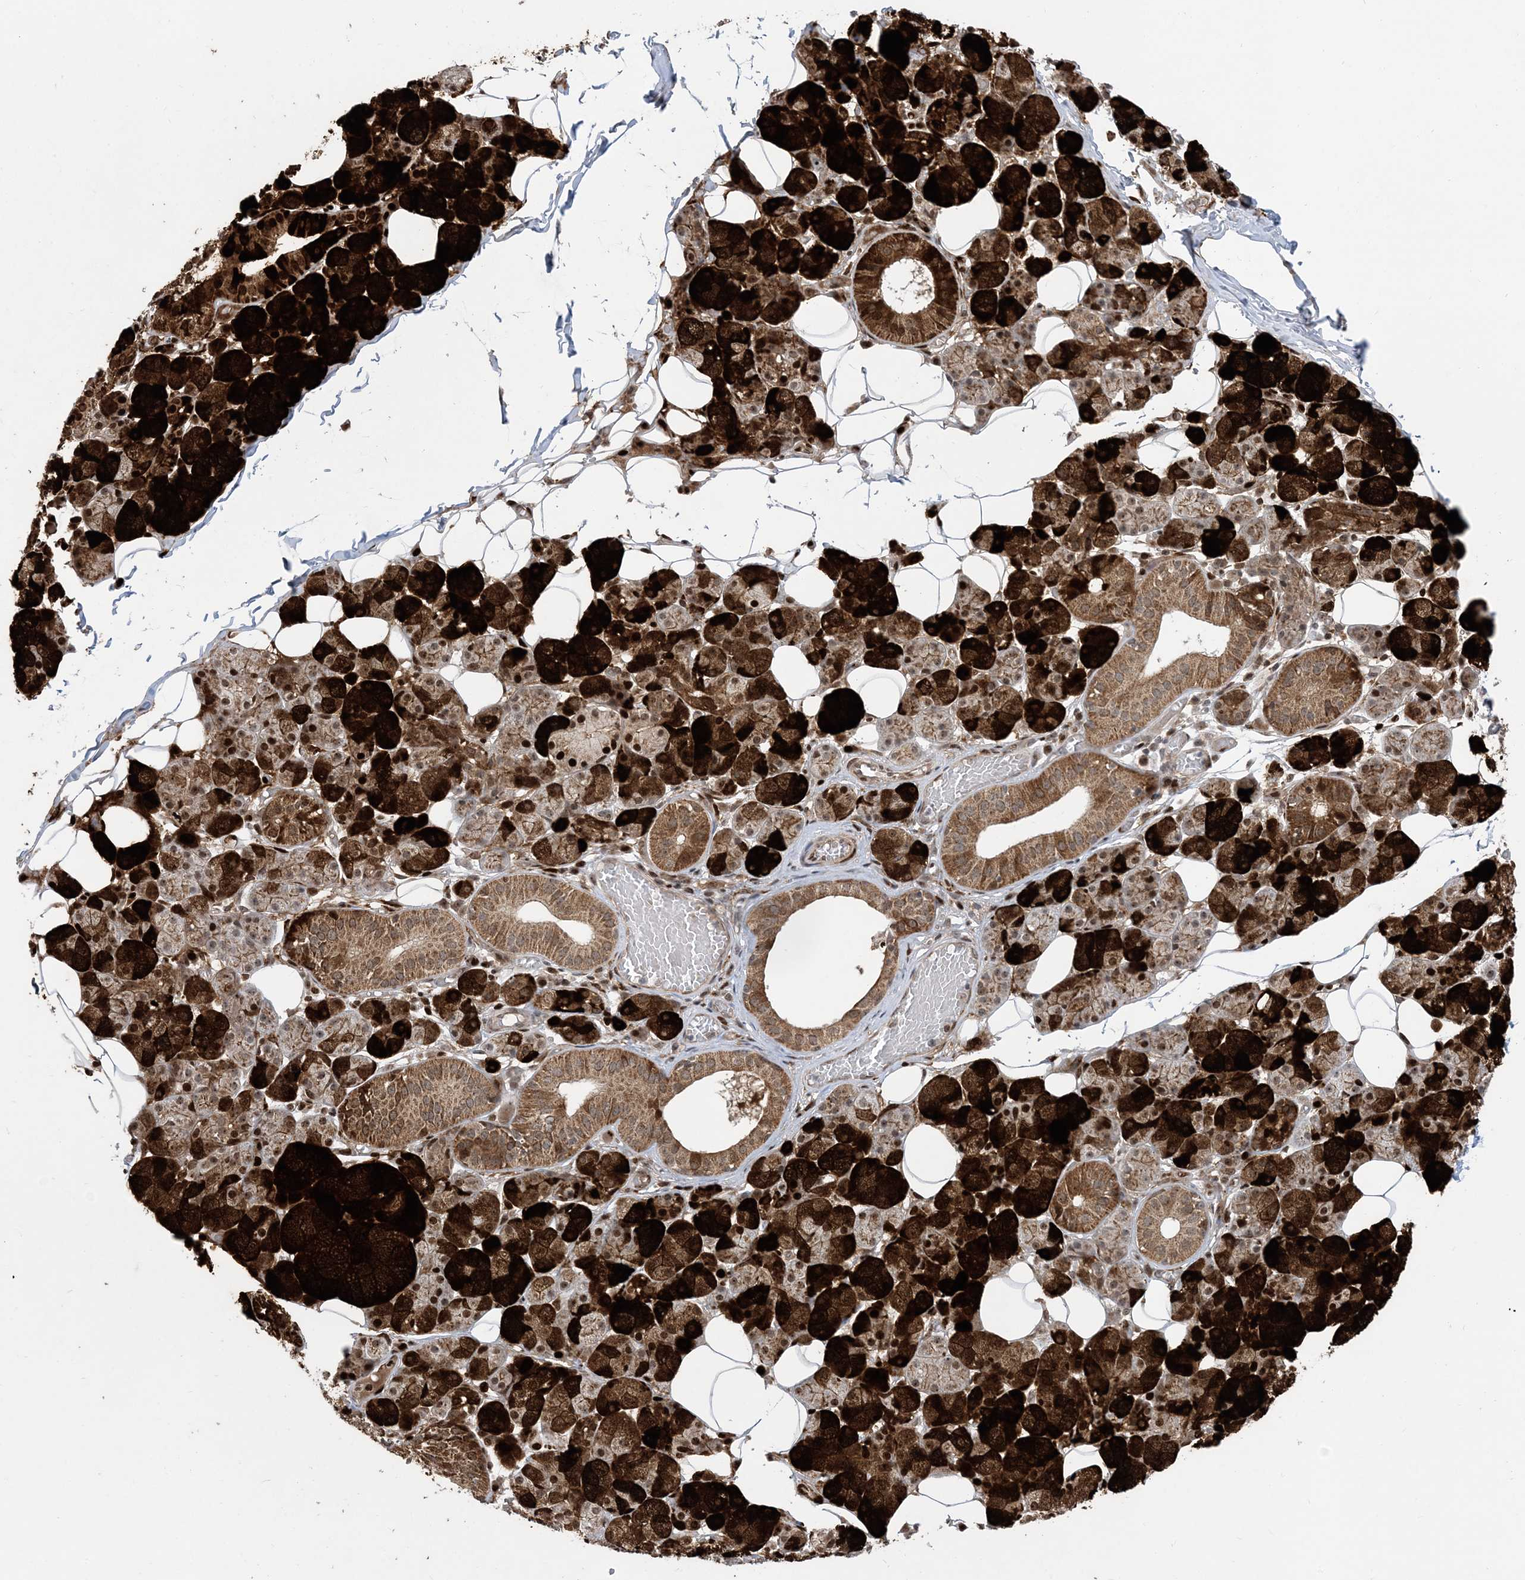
{"staining": {"intensity": "strong", "quantity": ">75%", "location": "cytoplasmic/membranous,nuclear"}, "tissue": "salivary gland", "cell_type": "Glandular cells", "image_type": "normal", "snomed": [{"axis": "morphology", "description": "Normal tissue, NOS"}, {"axis": "topography", "description": "Salivary gland"}], "caption": "Protein staining exhibits strong cytoplasmic/membranous,nuclear positivity in approximately >75% of glandular cells in unremarkable salivary gland.", "gene": "FAM9B", "patient": {"sex": "female", "age": 33}}